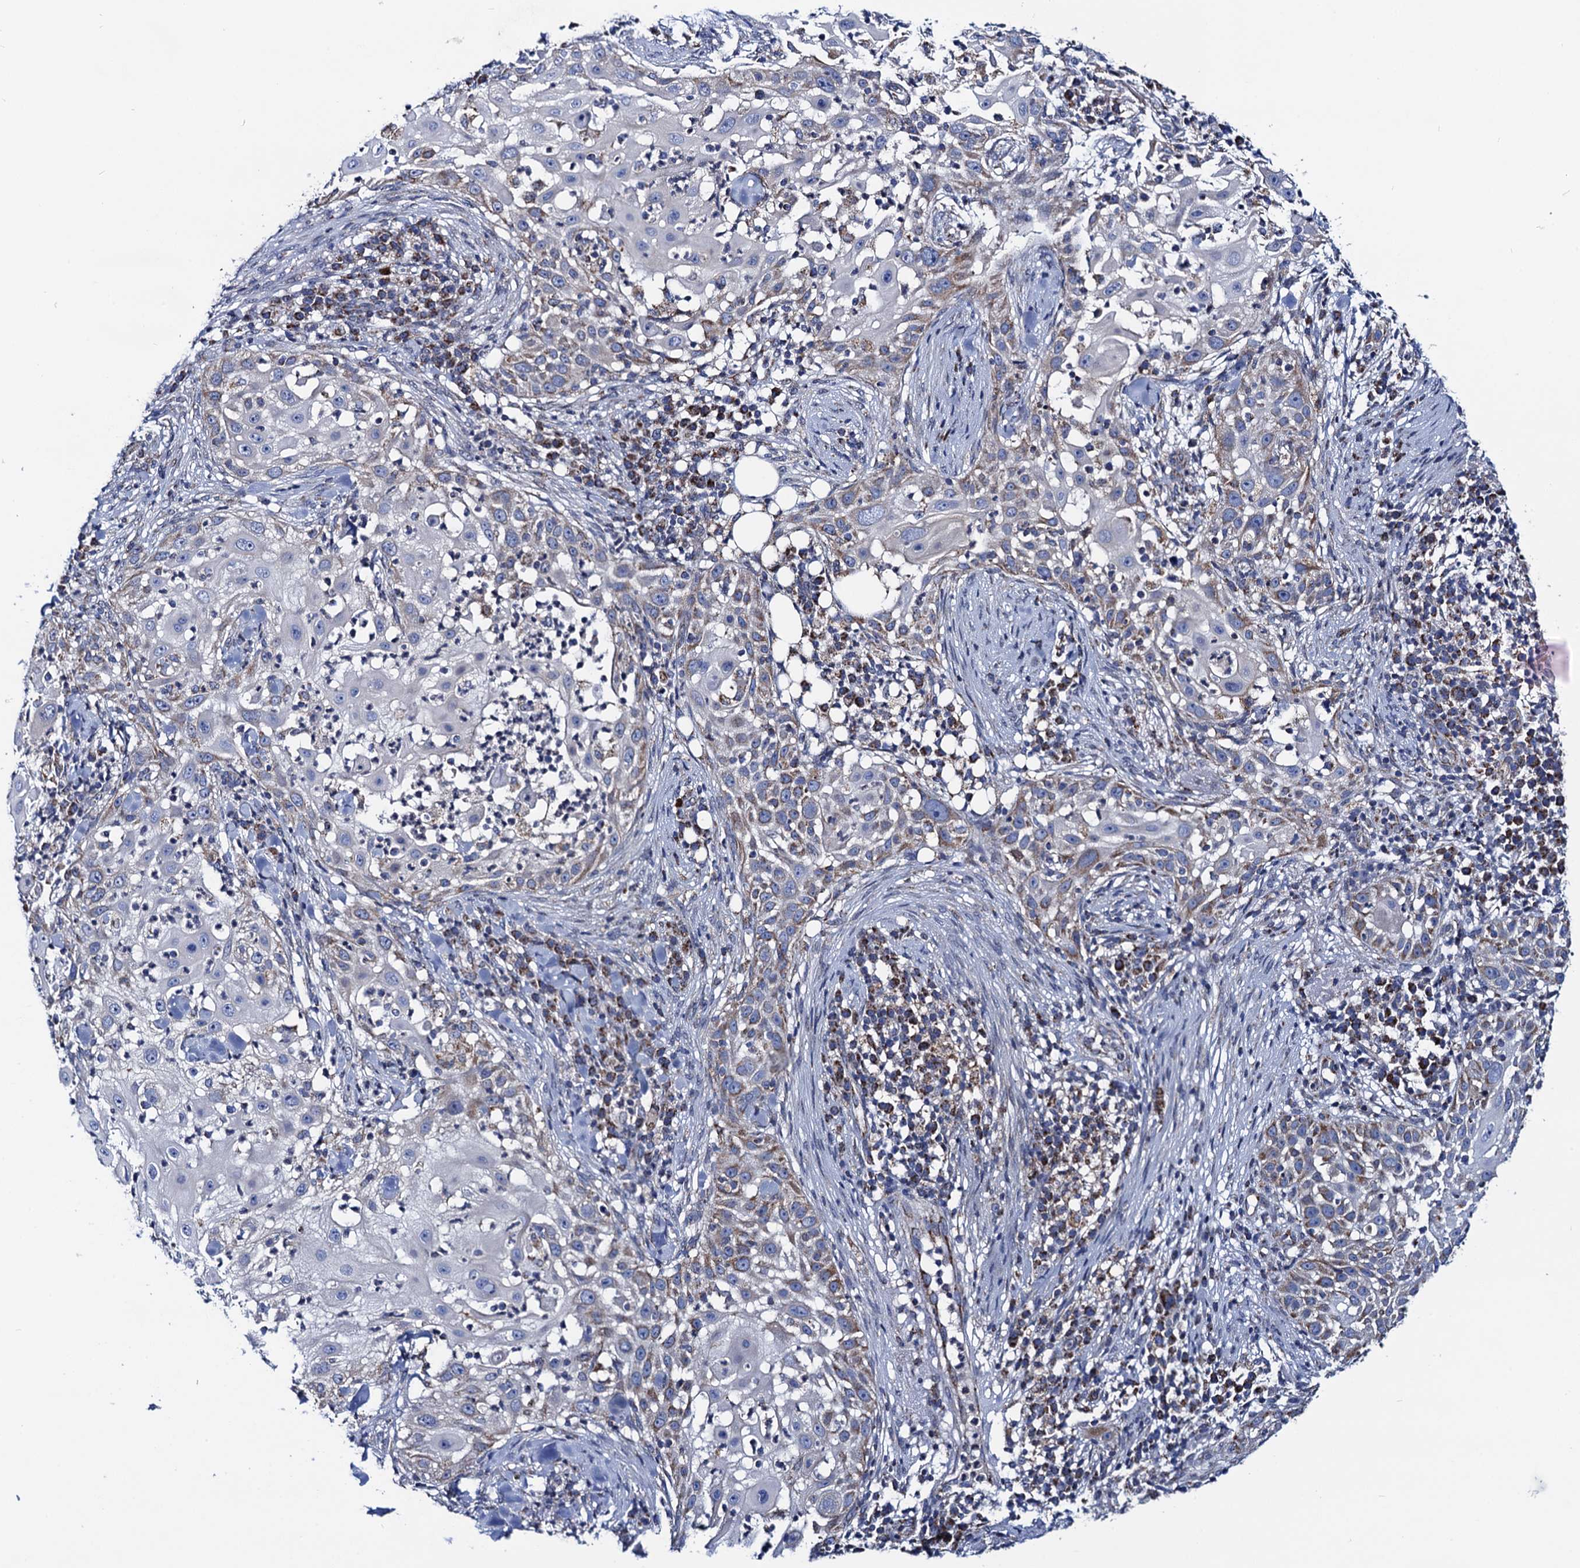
{"staining": {"intensity": "weak", "quantity": "<25%", "location": "cytoplasmic/membranous"}, "tissue": "skin cancer", "cell_type": "Tumor cells", "image_type": "cancer", "snomed": [{"axis": "morphology", "description": "Squamous cell carcinoma, NOS"}, {"axis": "topography", "description": "Skin"}], "caption": "The image exhibits no significant positivity in tumor cells of skin cancer.", "gene": "PTCD3", "patient": {"sex": "female", "age": 44}}